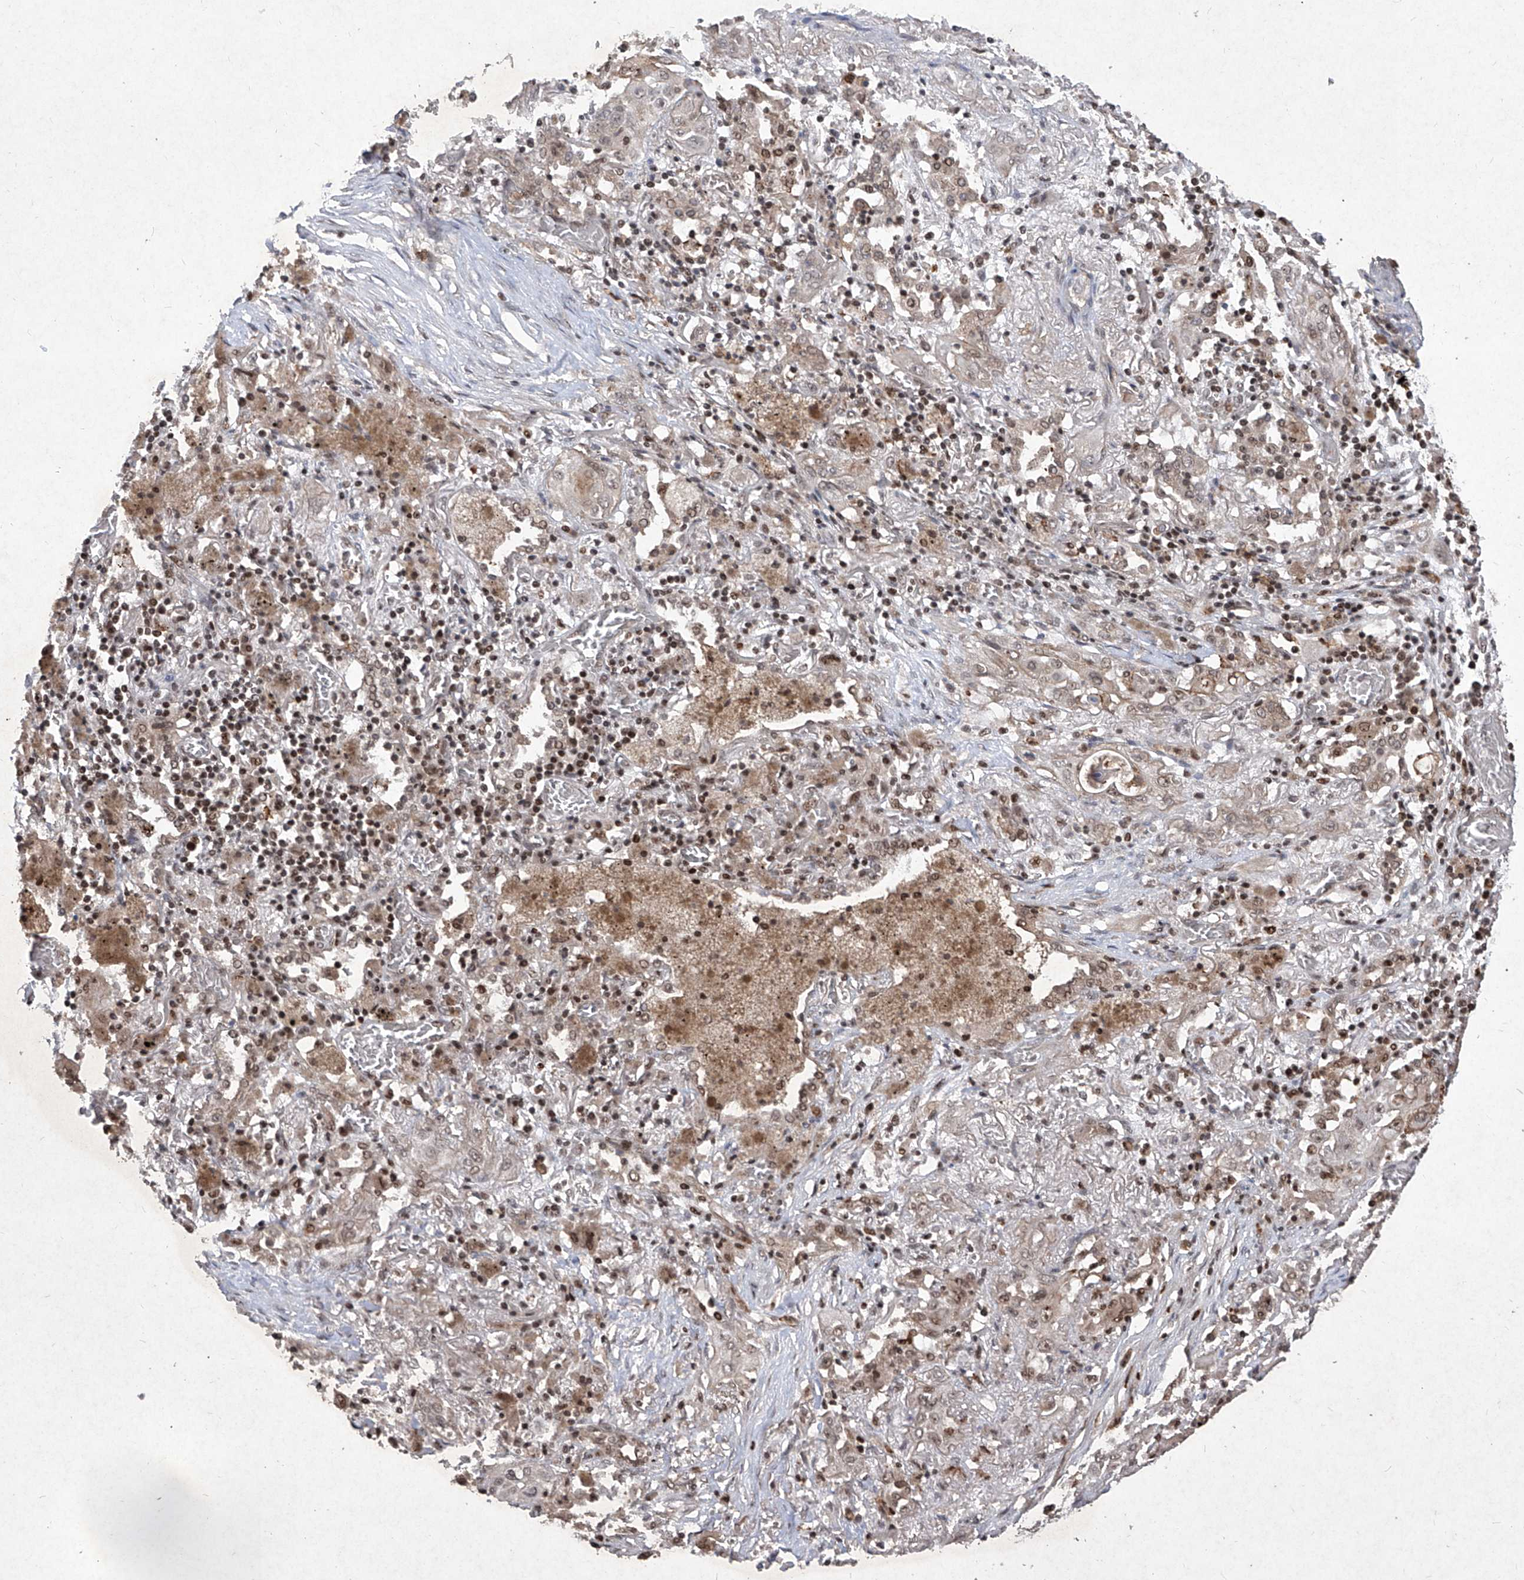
{"staining": {"intensity": "weak", "quantity": "25%-75%", "location": "cytoplasmic/membranous,nuclear"}, "tissue": "lung cancer", "cell_type": "Tumor cells", "image_type": "cancer", "snomed": [{"axis": "morphology", "description": "Squamous cell carcinoma, NOS"}, {"axis": "topography", "description": "Lung"}], "caption": "Weak cytoplasmic/membranous and nuclear expression for a protein is present in about 25%-75% of tumor cells of lung cancer using immunohistochemistry.", "gene": "IRF2", "patient": {"sex": "female", "age": 47}}